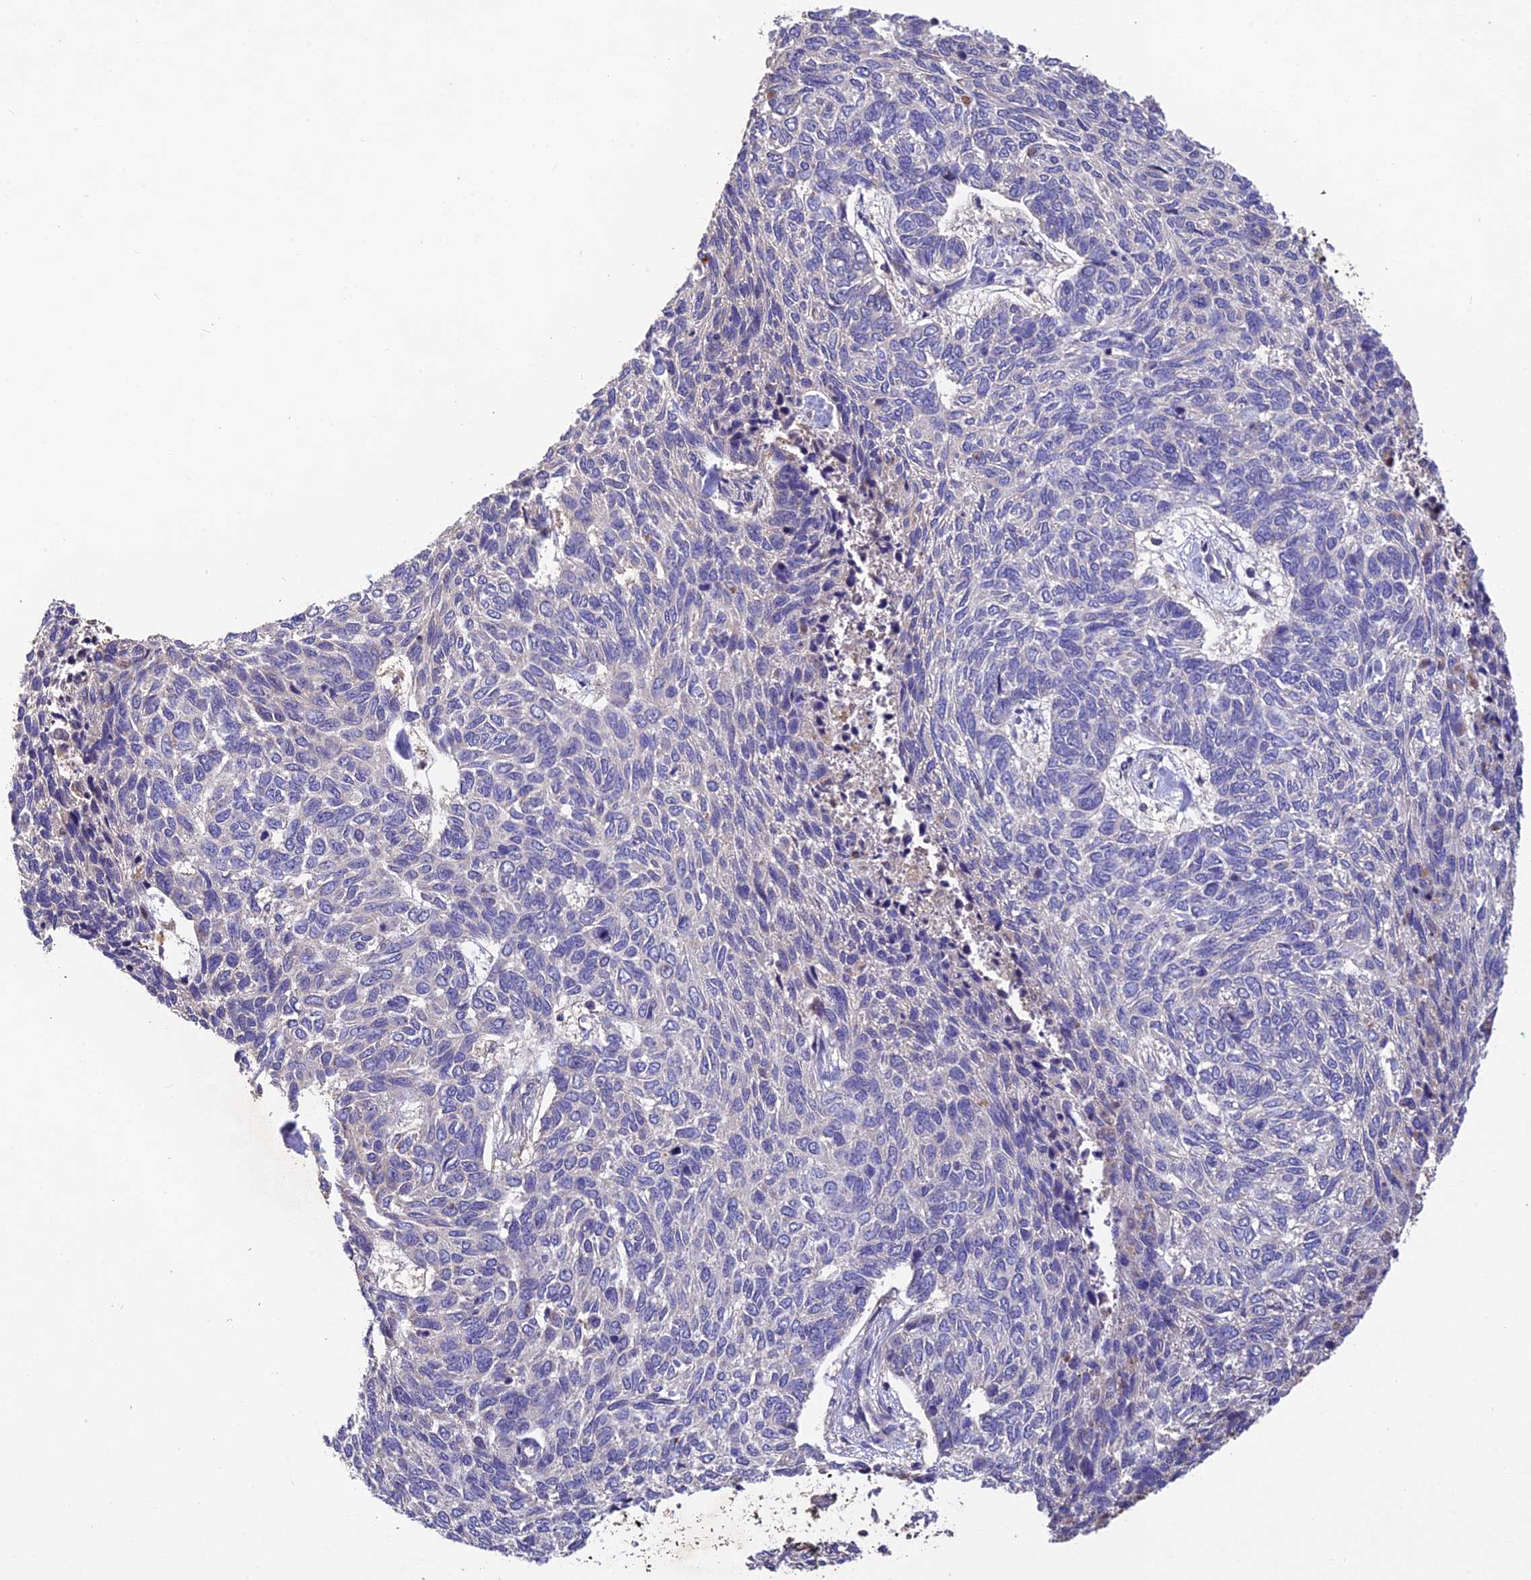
{"staining": {"intensity": "negative", "quantity": "none", "location": "none"}, "tissue": "skin cancer", "cell_type": "Tumor cells", "image_type": "cancer", "snomed": [{"axis": "morphology", "description": "Basal cell carcinoma"}, {"axis": "topography", "description": "Skin"}], "caption": "A micrograph of human skin cancer (basal cell carcinoma) is negative for staining in tumor cells.", "gene": "DENND5B", "patient": {"sex": "female", "age": 65}}